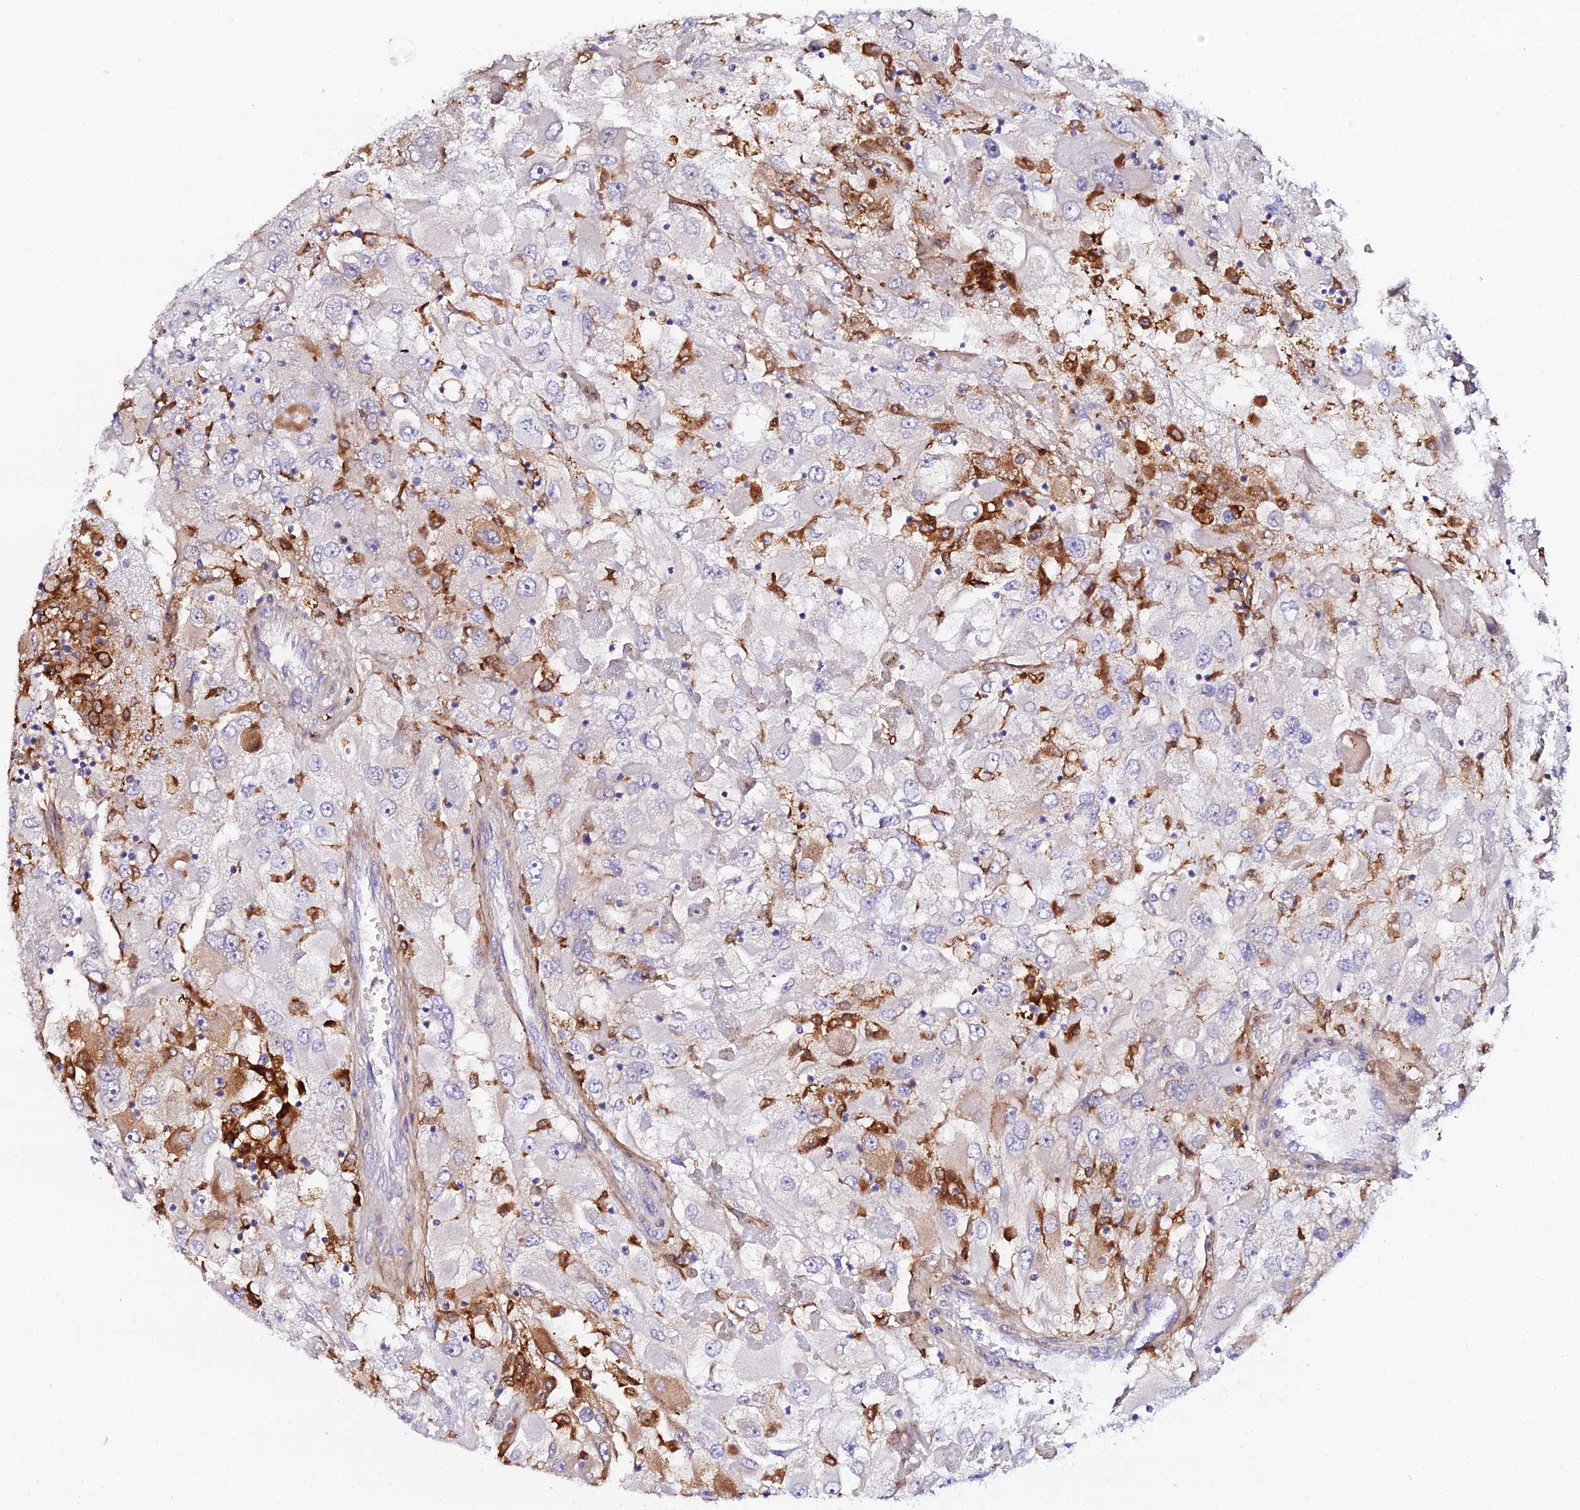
{"staining": {"intensity": "moderate", "quantity": "<25%", "location": "cytoplasmic/membranous"}, "tissue": "renal cancer", "cell_type": "Tumor cells", "image_type": "cancer", "snomed": [{"axis": "morphology", "description": "Adenocarcinoma, NOS"}, {"axis": "topography", "description": "Kidney"}], "caption": "Renal cancer stained with DAB IHC exhibits low levels of moderate cytoplasmic/membranous expression in approximately <25% of tumor cells.", "gene": "IL4I1", "patient": {"sex": "female", "age": 52}}